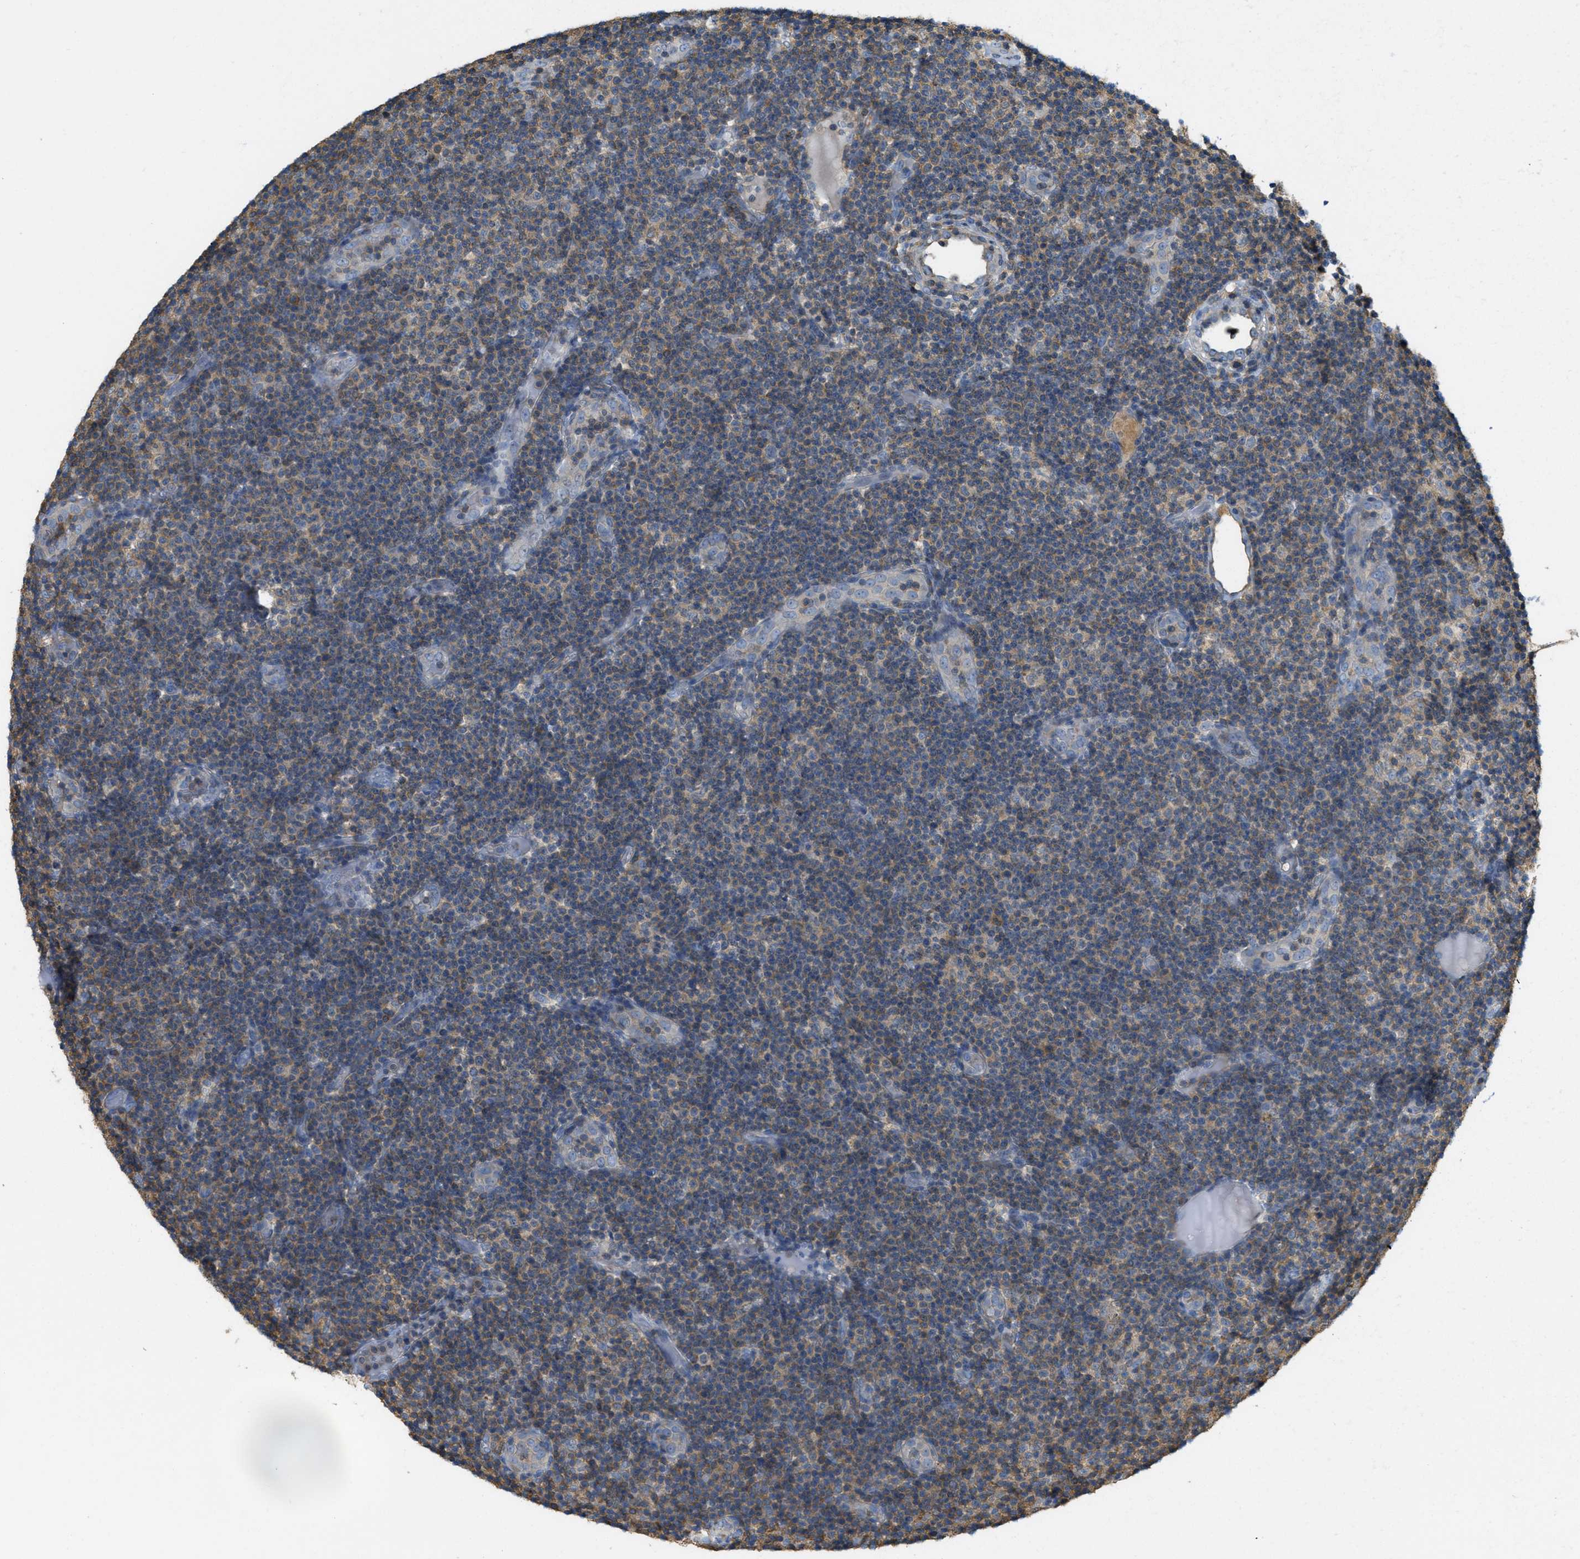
{"staining": {"intensity": "moderate", "quantity": "<25%", "location": "cytoplasmic/membranous"}, "tissue": "lymphoma", "cell_type": "Tumor cells", "image_type": "cancer", "snomed": [{"axis": "morphology", "description": "Malignant lymphoma, non-Hodgkin's type, Low grade"}, {"axis": "topography", "description": "Lymph node"}], "caption": "Protein expression analysis of human lymphoma reveals moderate cytoplasmic/membranous positivity in approximately <25% of tumor cells.", "gene": "GRIK2", "patient": {"sex": "male", "age": 83}}